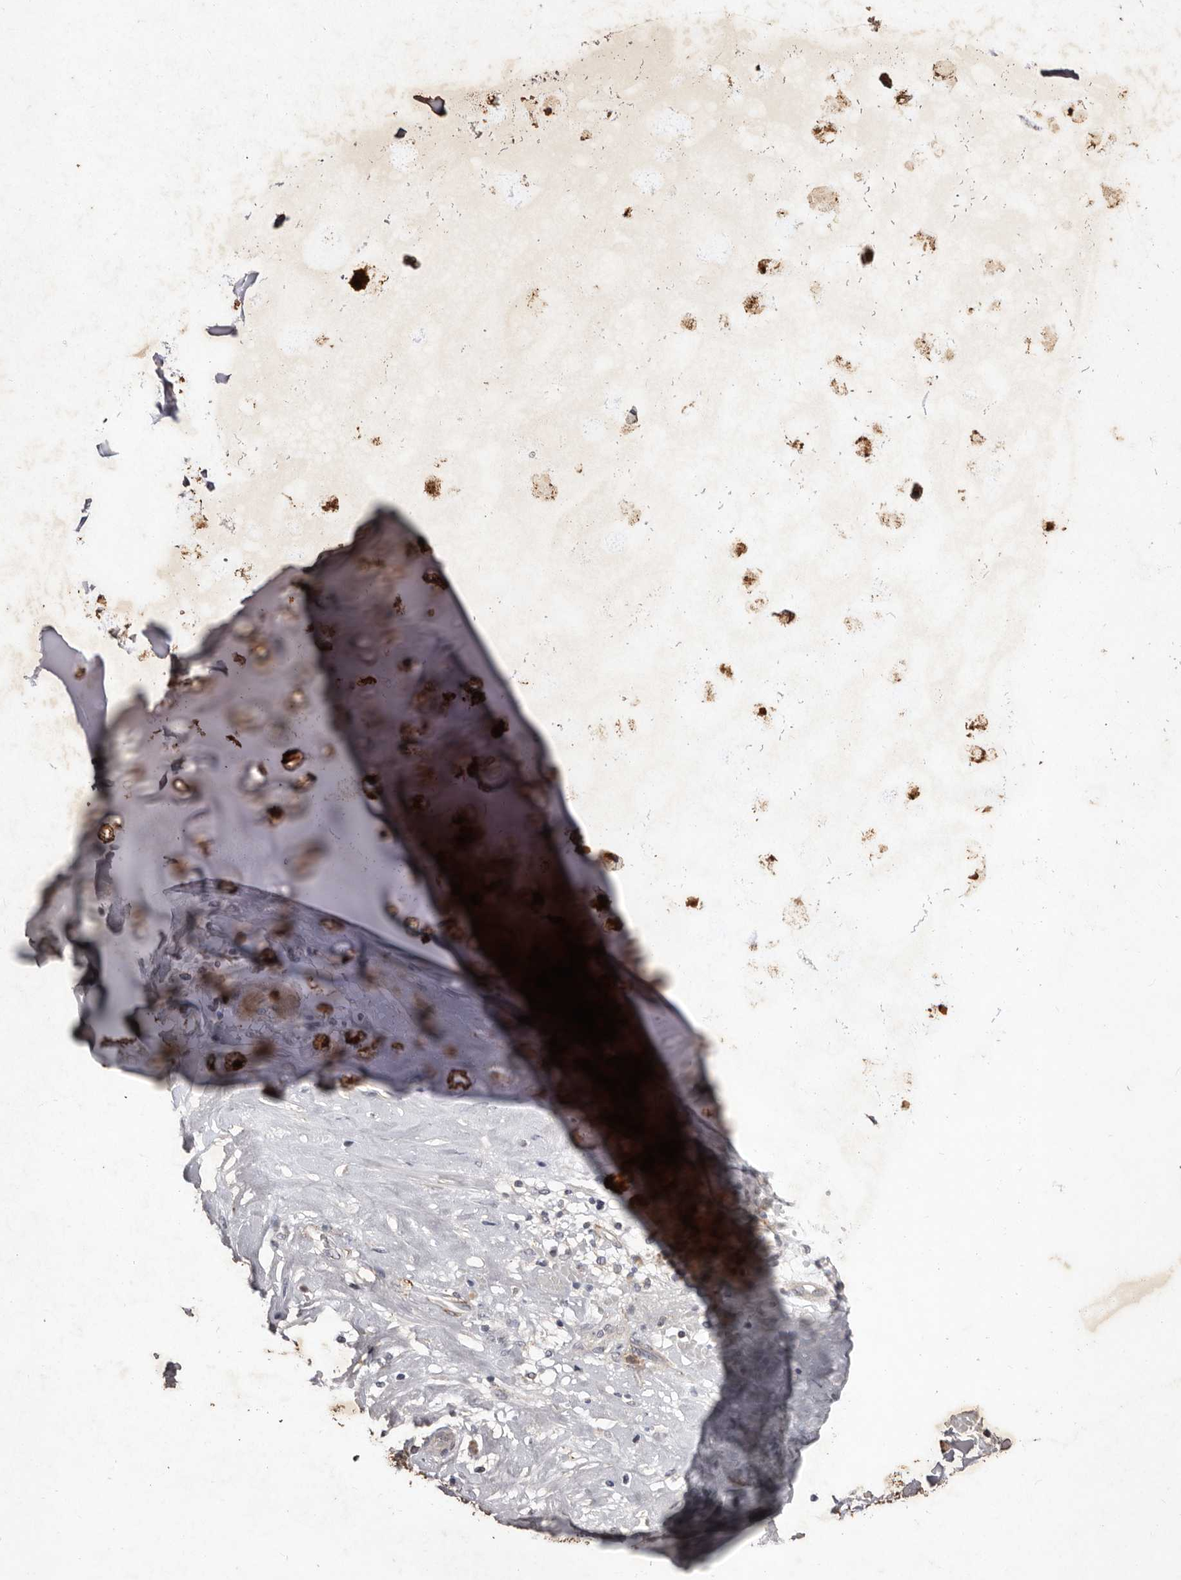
{"staining": {"intensity": "weak", "quantity": ">75%", "location": "cytoplasmic/membranous"}, "tissue": "adipose tissue", "cell_type": "Adipocytes", "image_type": "normal", "snomed": [{"axis": "morphology", "description": "Normal tissue, NOS"}, {"axis": "morphology", "description": "Basal cell carcinoma"}, {"axis": "topography", "description": "Cartilage tissue"}, {"axis": "topography", "description": "Nasopharynx"}, {"axis": "topography", "description": "Oral tissue"}], "caption": "Adipose tissue stained with a brown dye shows weak cytoplasmic/membranous positive expression in about >75% of adipocytes.", "gene": "CXCL14", "patient": {"sex": "female", "age": 77}}